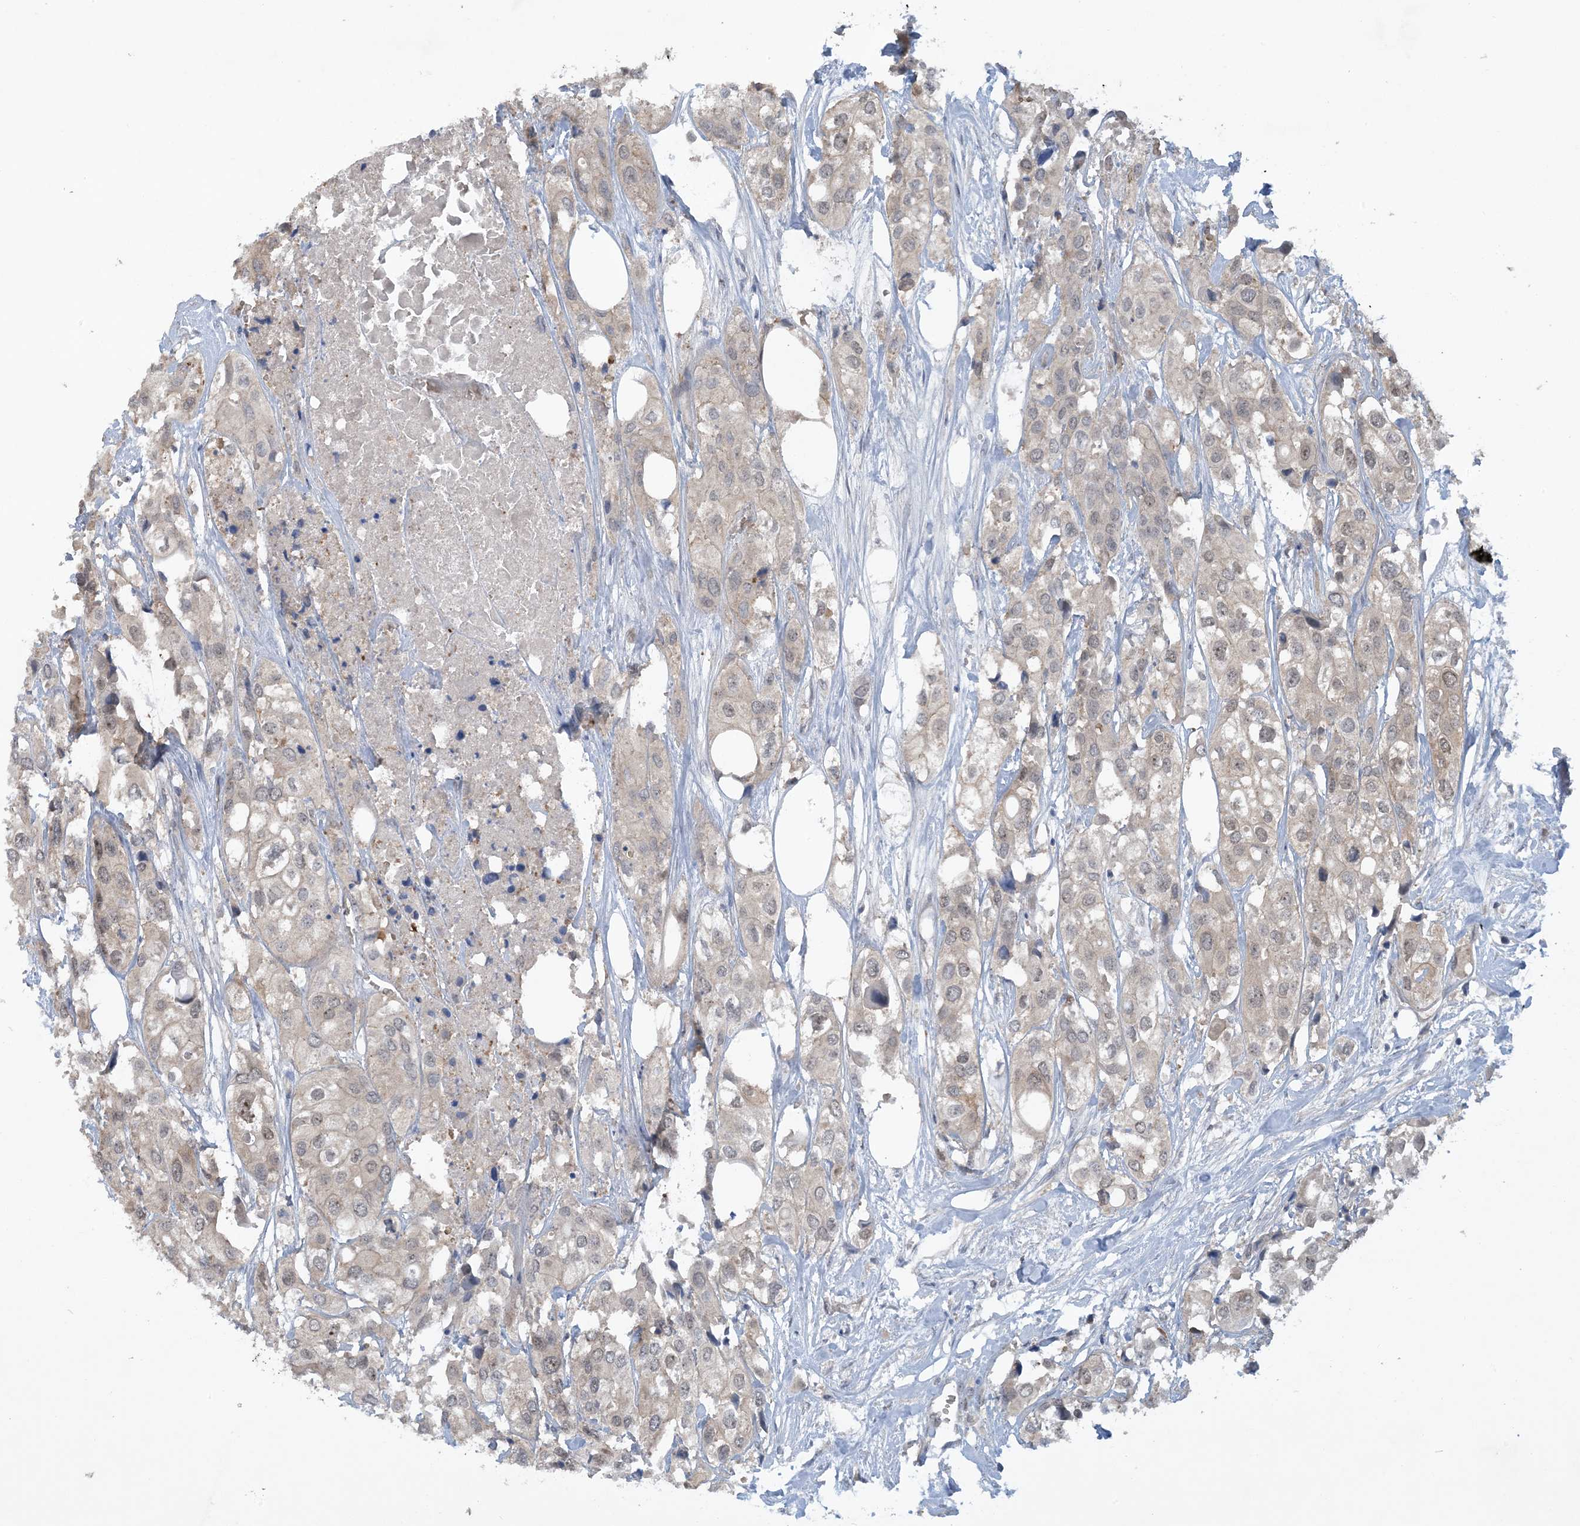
{"staining": {"intensity": "weak", "quantity": "<25%", "location": "nuclear"}, "tissue": "urothelial cancer", "cell_type": "Tumor cells", "image_type": "cancer", "snomed": [{"axis": "morphology", "description": "Urothelial carcinoma, High grade"}, {"axis": "topography", "description": "Urinary bladder"}], "caption": "High-grade urothelial carcinoma stained for a protein using immunohistochemistry (IHC) displays no positivity tumor cells.", "gene": "UBE2E1", "patient": {"sex": "male", "age": 64}}